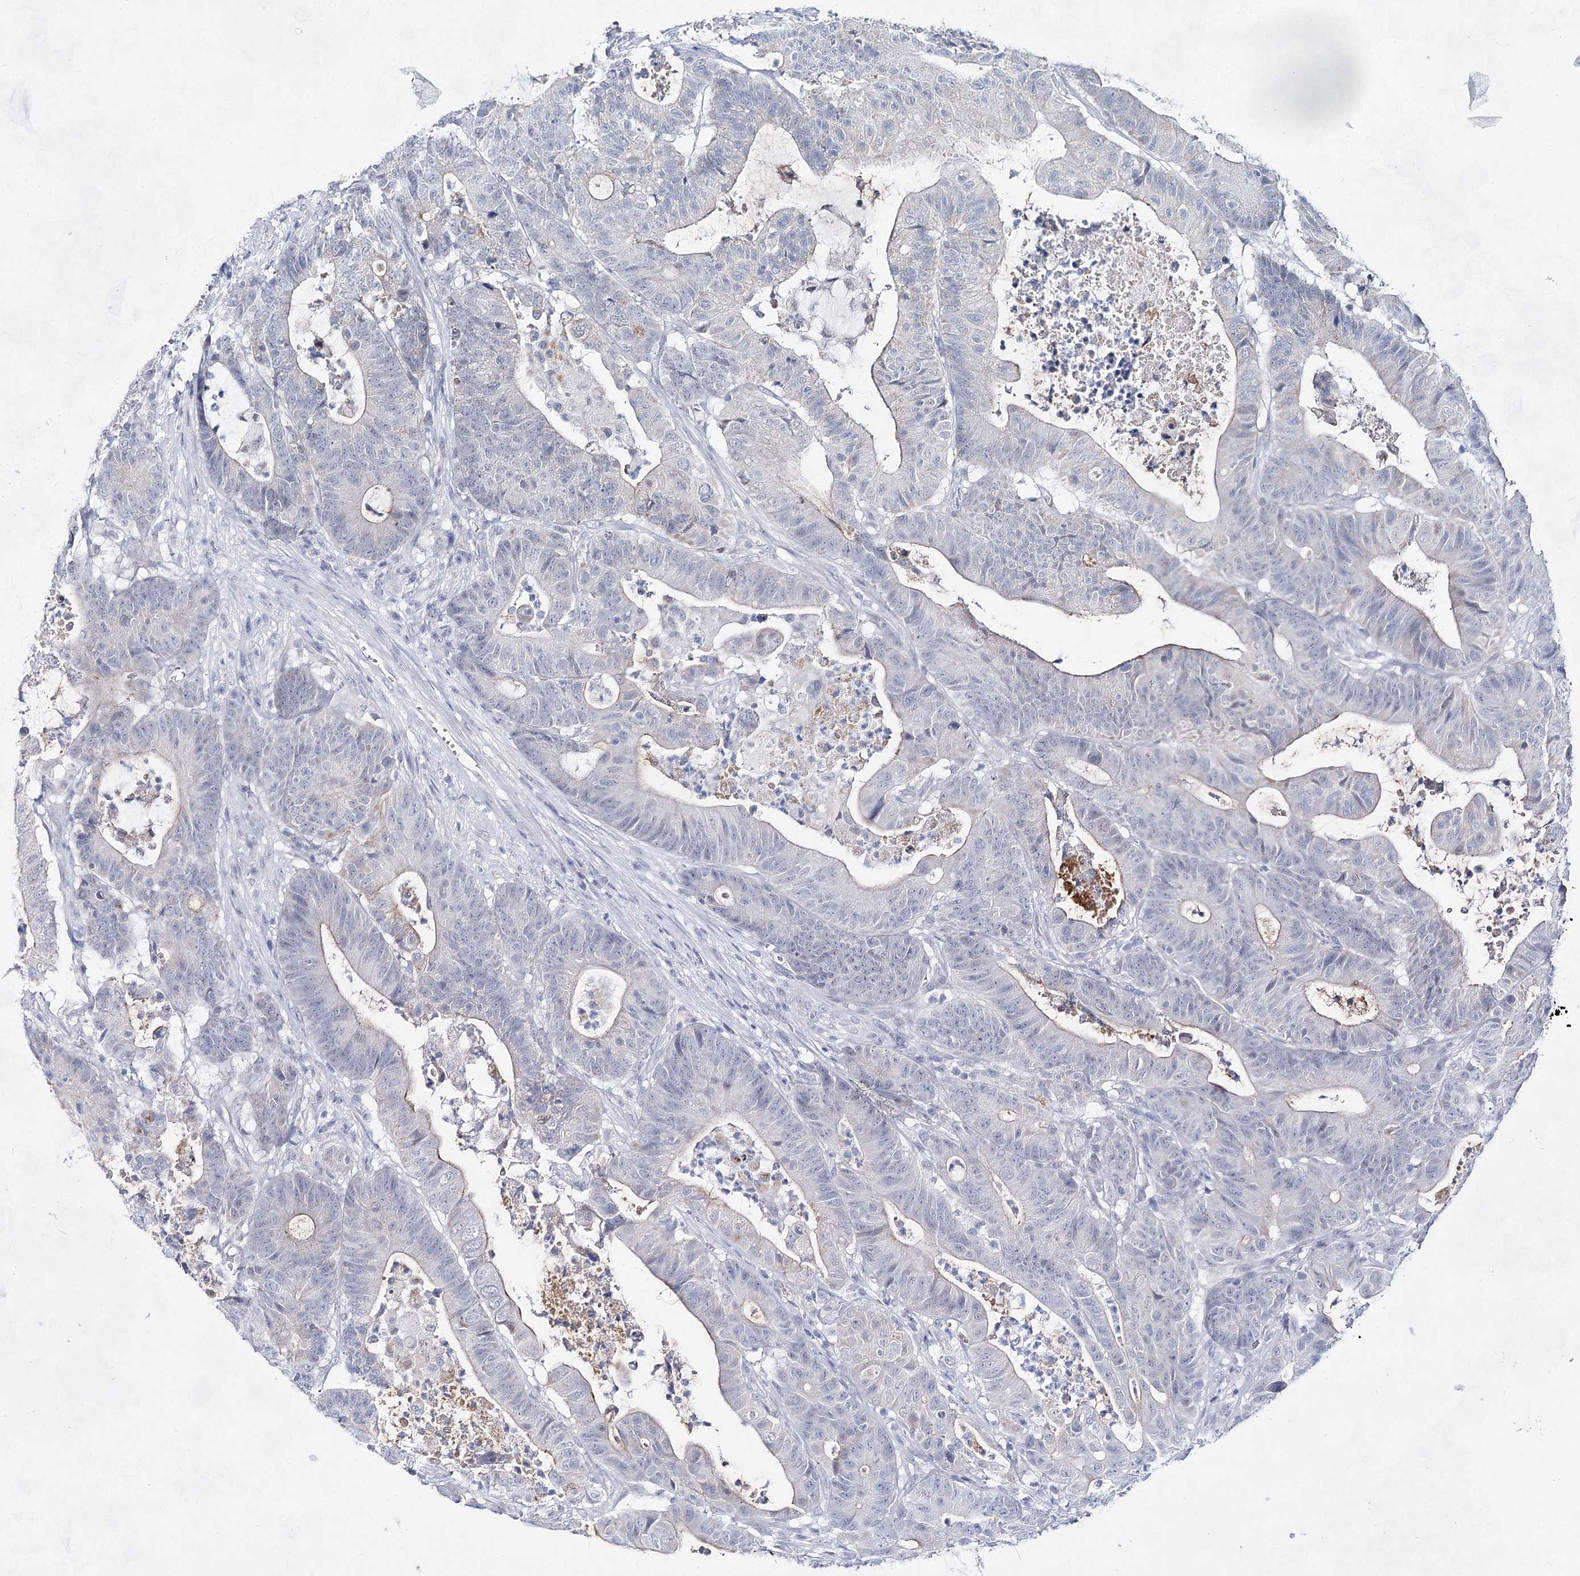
{"staining": {"intensity": "negative", "quantity": "none", "location": "none"}, "tissue": "colorectal cancer", "cell_type": "Tumor cells", "image_type": "cancer", "snomed": [{"axis": "morphology", "description": "Adenocarcinoma, NOS"}, {"axis": "topography", "description": "Colon"}], "caption": "This is an immunohistochemistry (IHC) histopathology image of colorectal adenocarcinoma. There is no staining in tumor cells.", "gene": "BPHL", "patient": {"sex": "female", "age": 84}}